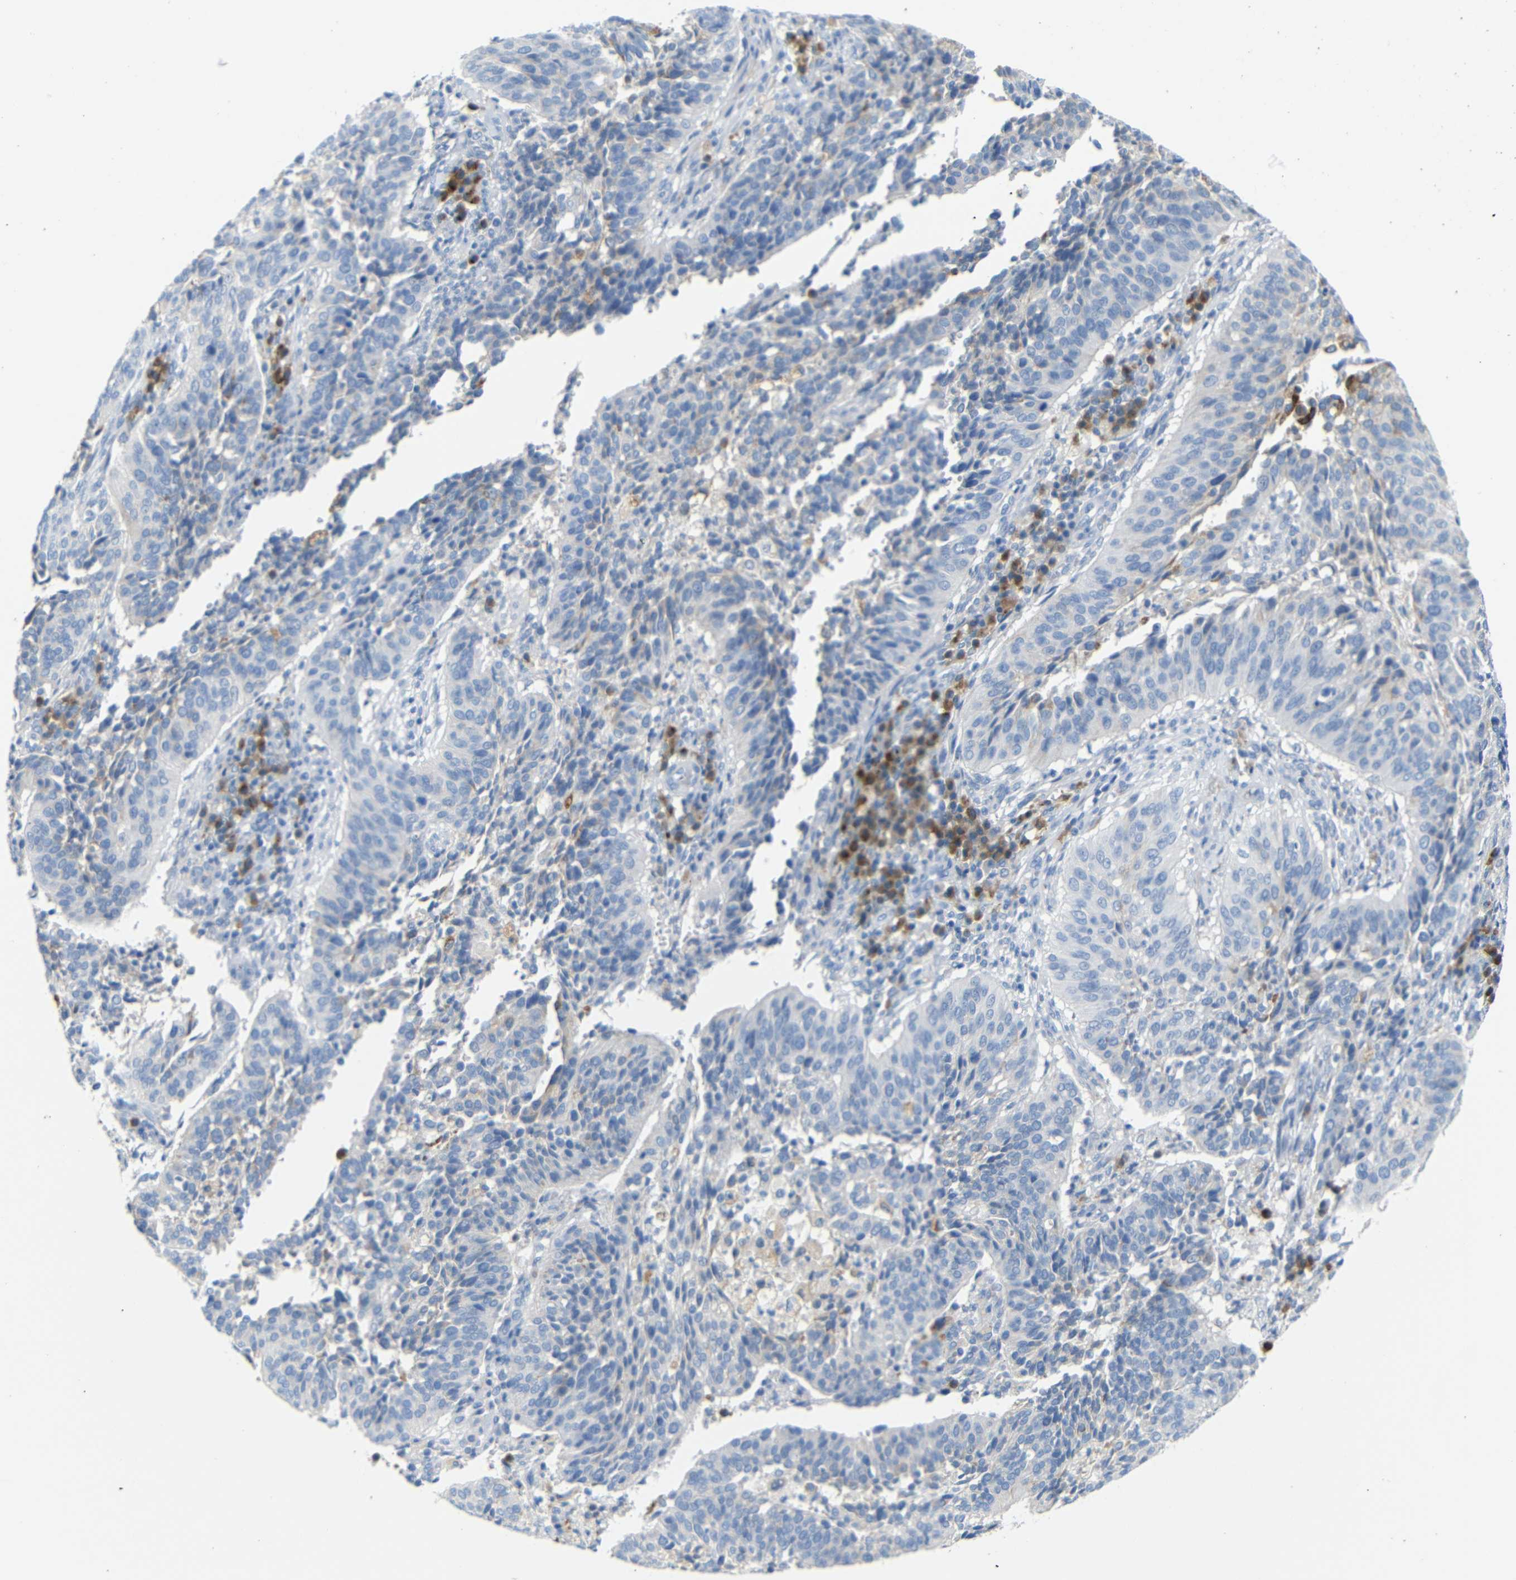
{"staining": {"intensity": "negative", "quantity": "none", "location": "none"}, "tissue": "cervical cancer", "cell_type": "Tumor cells", "image_type": "cancer", "snomed": [{"axis": "morphology", "description": "Normal tissue, NOS"}, {"axis": "morphology", "description": "Squamous cell carcinoma, NOS"}, {"axis": "topography", "description": "Cervix"}], "caption": "Squamous cell carcinoma (cervical) was stained to show a protein in brown. There is no significant positivity in tumor cells.", "gene": "FCRL1", "patient": {"sex": "female", "age": 39}}